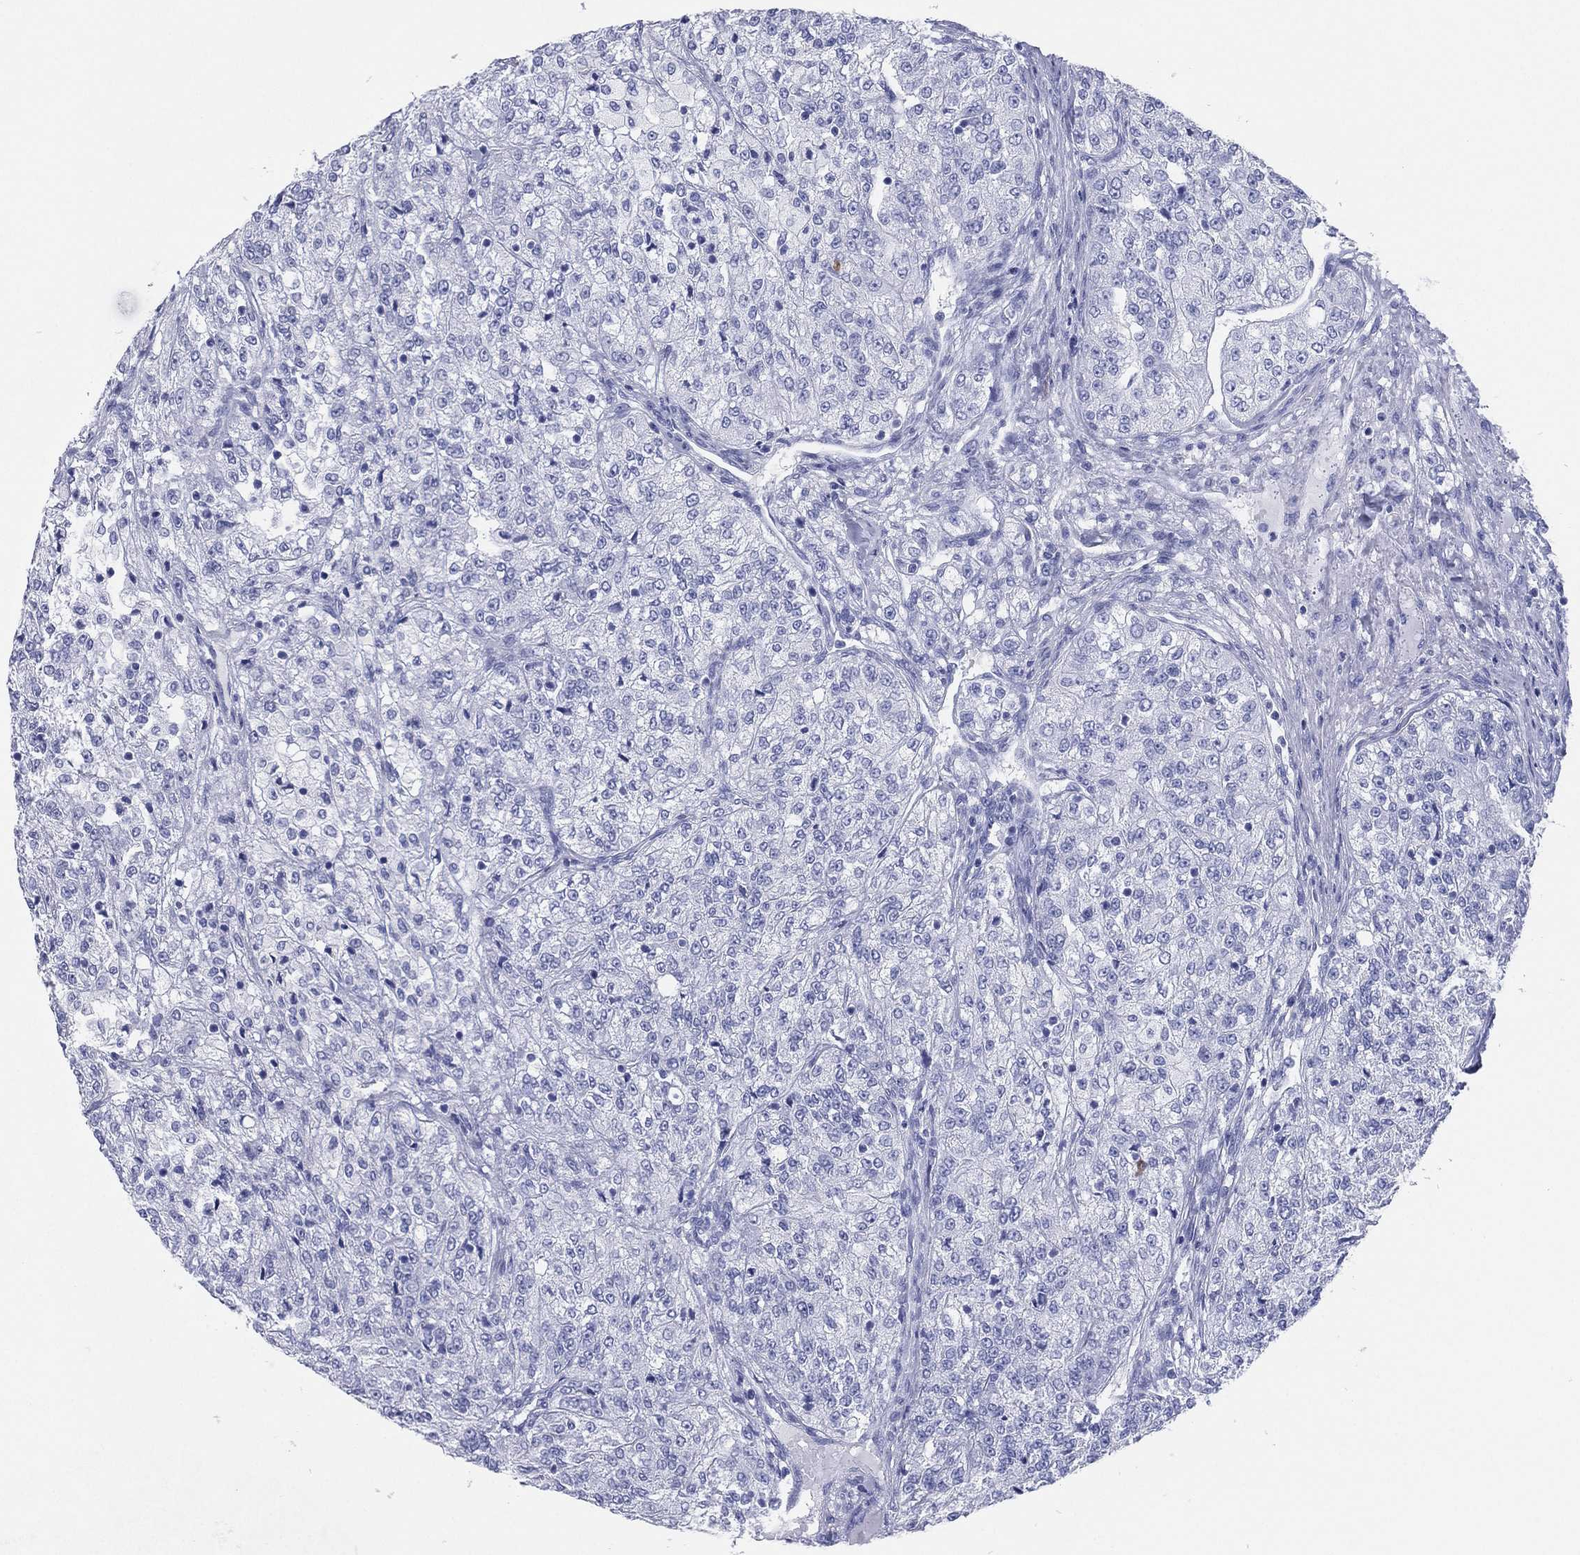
{"staining": {"intensity": "negative", "quantity": "none", "location": "none"}, "tissue": "renal cancer", "cell_type": "Tumor cells", "image_type": "cancer", "snomed": [{"axis": "morphology", "description": "Adenocarcinoma, NOS"}, {"axis": "topography", "description": "Kidney"}], "caption": "Protein analysis of renal cancer displays no significant expression in tumor cells.", "gene": "CD79A", "patient": {"sex": "female", "age": 63}}